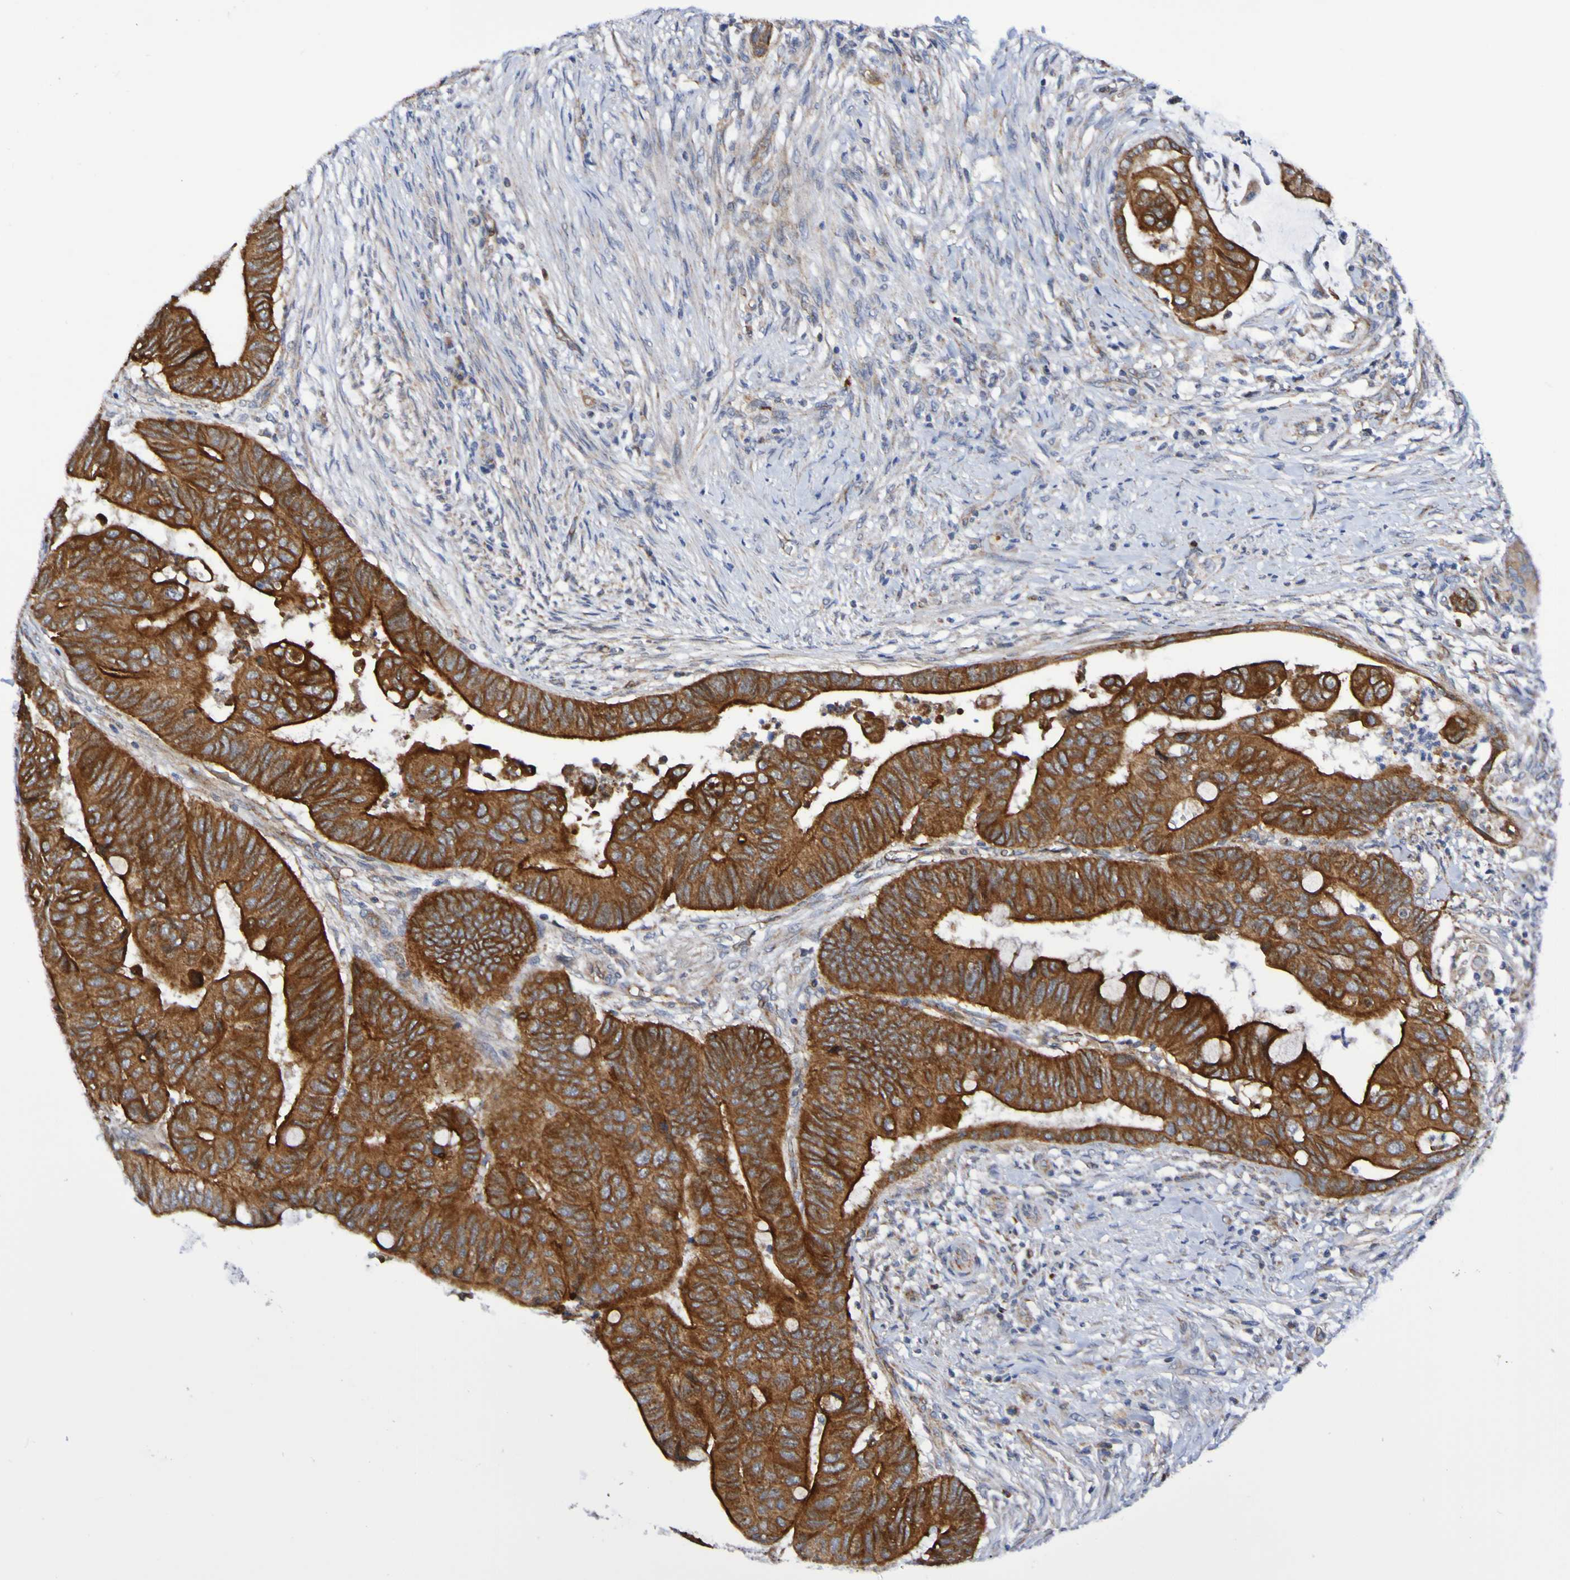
{"staining": {"intensity": "strong", "quantity": ">75%", "location": "cytoplasmic/membranous"}, "tissue": "colorectal cancer", "cell_type": "Tumor cells", "image_type": "cancer", "snomed": [{"axis": "morphology", "description": "Normal tissue, NOS"}, {"axis": "morphology", "description": "Adenocarcinoma, NOS"}, {"axis": "topography", "description": "Rectum"}, {"axis": "topography", "description": "Peripheral nerve tissue"}], "caption": "Protein staining of colorectal cancer (adenocarcinoma) tissue exhibits strong cytoplasmic/membranous staining in approximately >75% of tumor cells. (DAB (3,3'-diaminobenzidine) IHC with brightfield microscopy, high magnification).", "gene": "GJB1", "patient": {"sex": "male", "age": 92}}